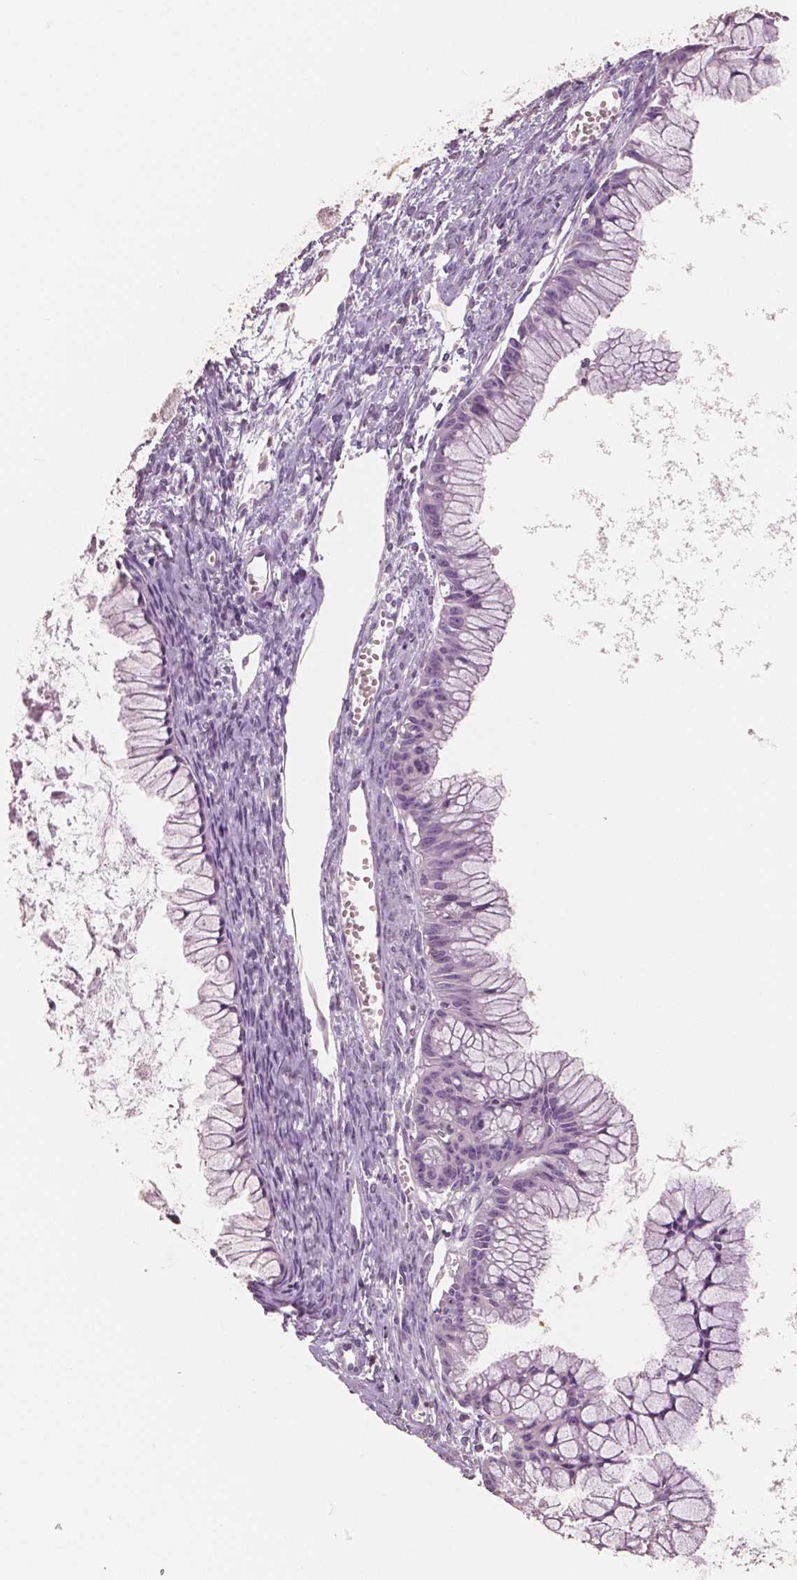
{"staining": {"intensity": "negative", "quantity": "none", "location": "none"}, "tissue": "ovarian cancer", "cell_type": "Tumor cells", "image_type": "cancer", "snomed": [{"axis": "morphology", "description": "Cystadenocarcinoma, mucinous, NOS"}, {"axis": "topography", "description": "Ovary"}], "caption": "Histopathology image shows no significant protein staining in tumor cells of mucinous cystadenocarcinoma (ovarian).", "gene": "NECAB2", "patient": {"sex": "female", "age": 41}}